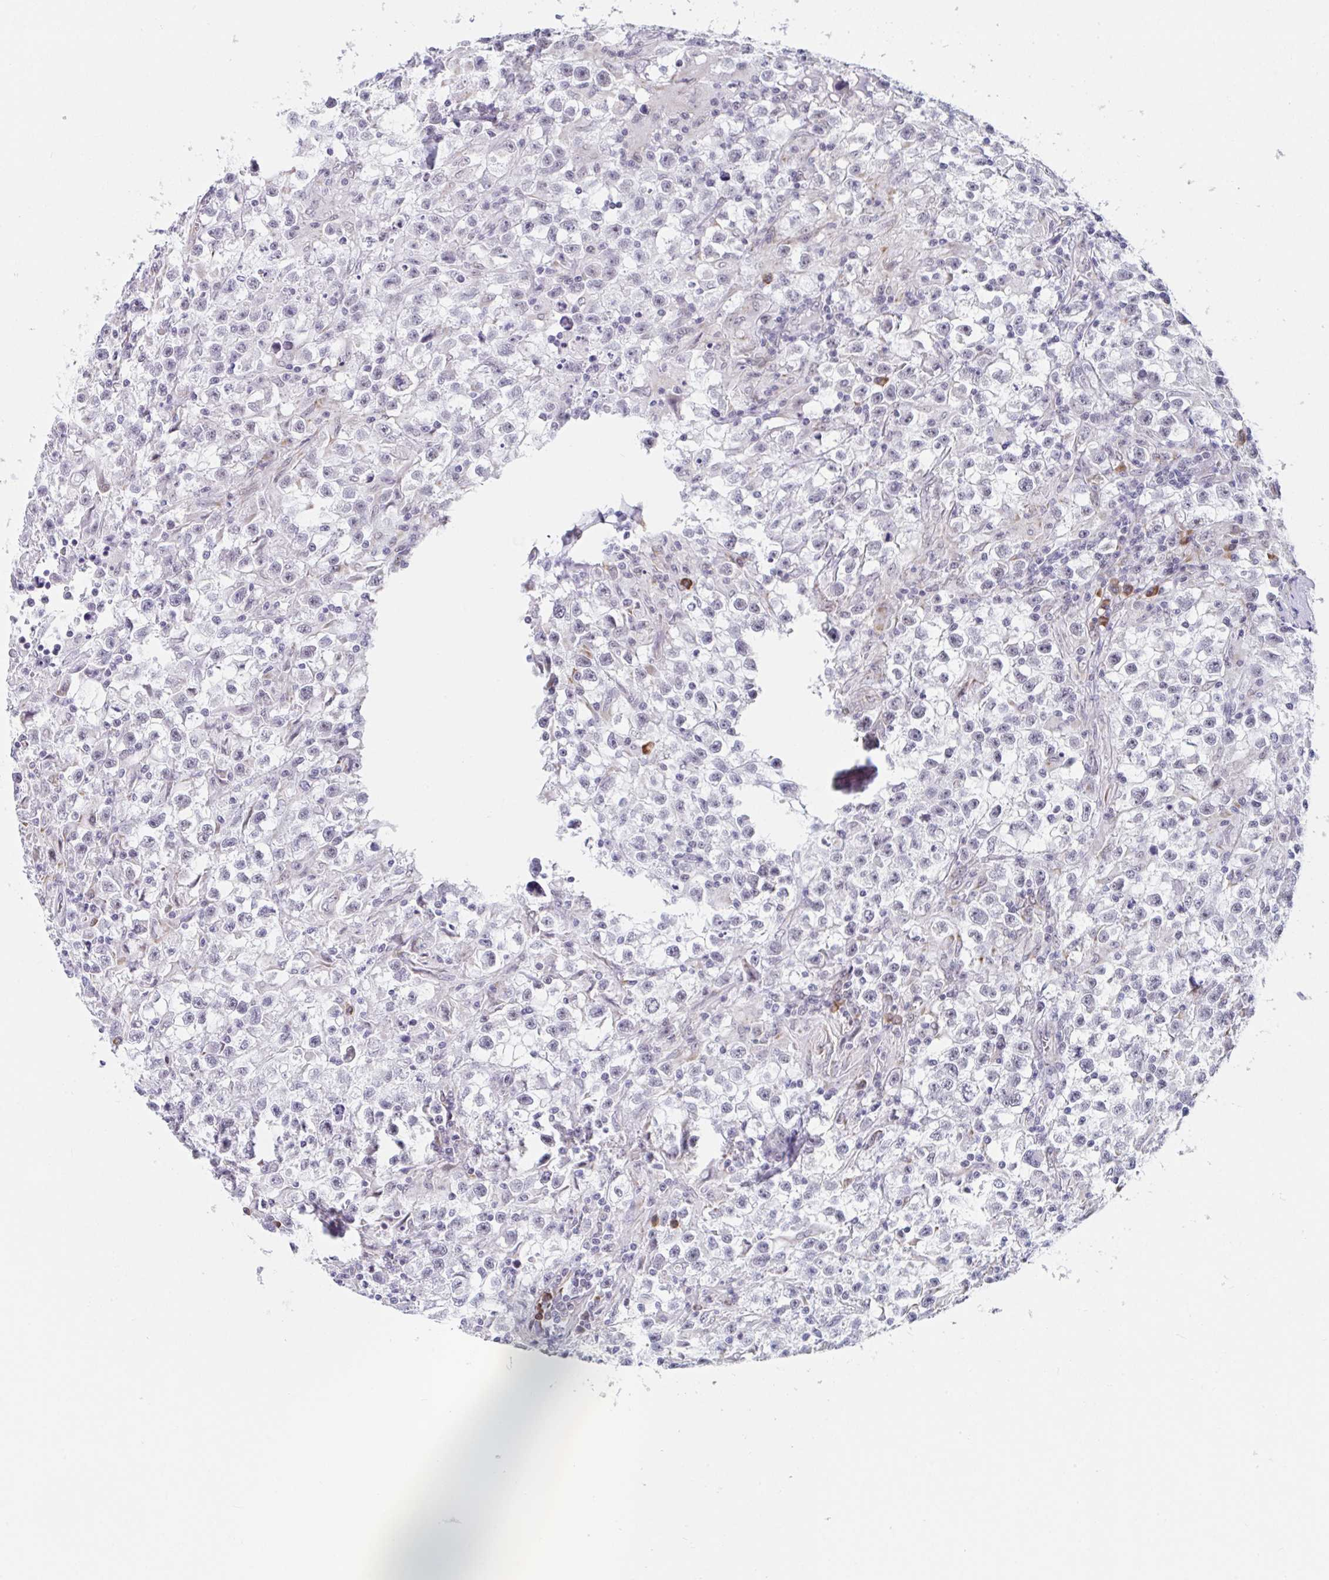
{"staining": {"intensity": "negative", "quantity": "none", "location": "none"}, "tissue": "testis cancer", "cell_type": "Tumor cells", "image_type": "cancer", "snomed": [{"axis": "morphology", "description": "Seminoma, NOS"}, {"axis": "topography", "description": "Testis"}], "caption": "This is a photomicrograph of IHC staining of testis cancer, which shows no staining in tumor cells.", "gene": "WDR72", "patient": {"sex": "male", "age": 31}}